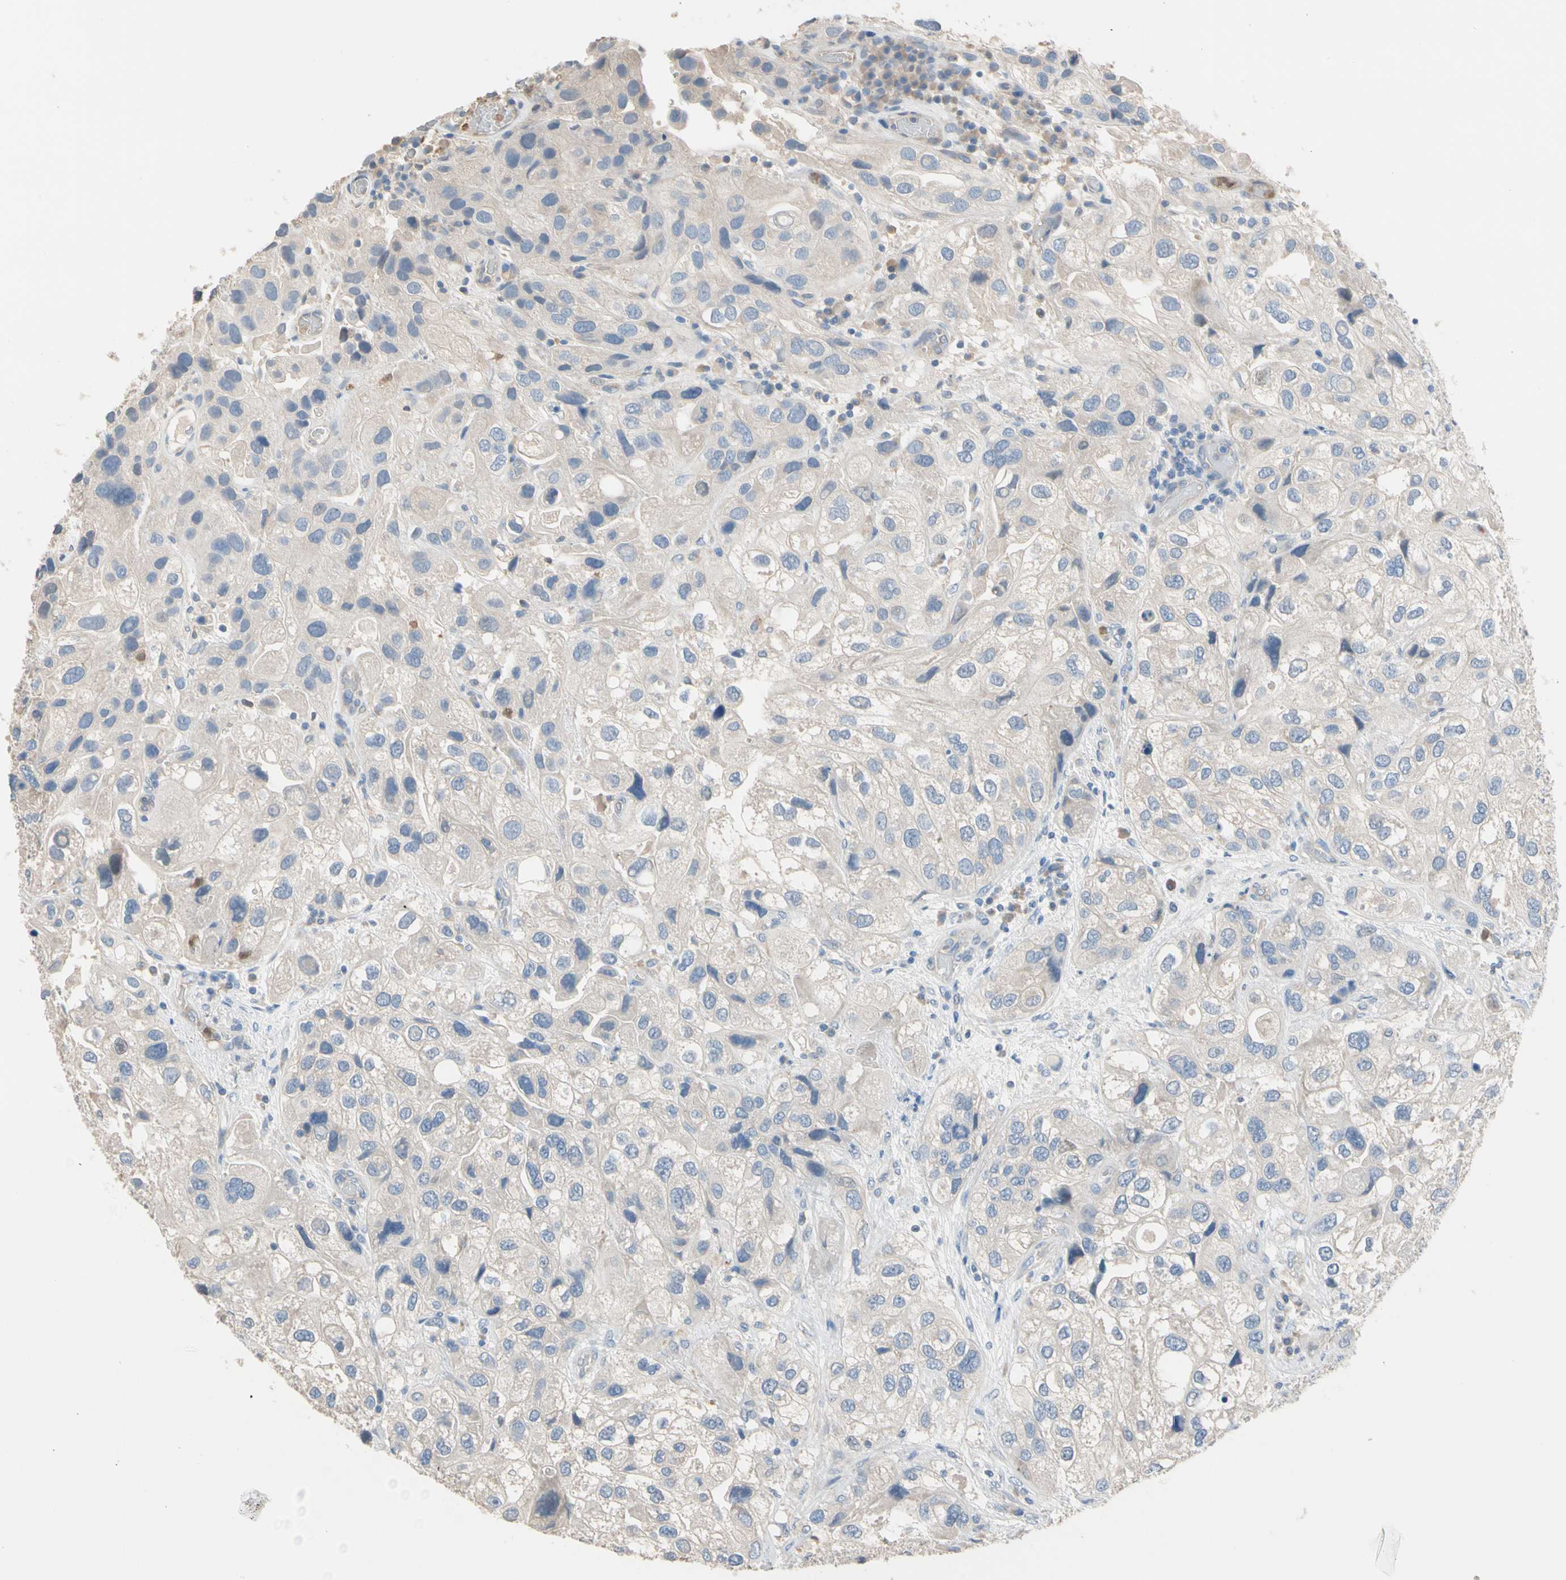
{"staining": {"intensity": "negative", "quantity": "none", "location": "none"}, "tissue": "urothelial cancer", "cell_type": "Tumor cells", "image_type": "cancer", "snomed": [{"axis": "morphology", "description": "Urothelial carcinoma, High grade"}, {"axis": "topography", "description": "Urinary bladder"}], "caption": "Micrograph shows no significant protein expression in tumor cells of urothelial cancer.", "gene": "BBOX1", "patient": {"sex": "female", "age": 64}}